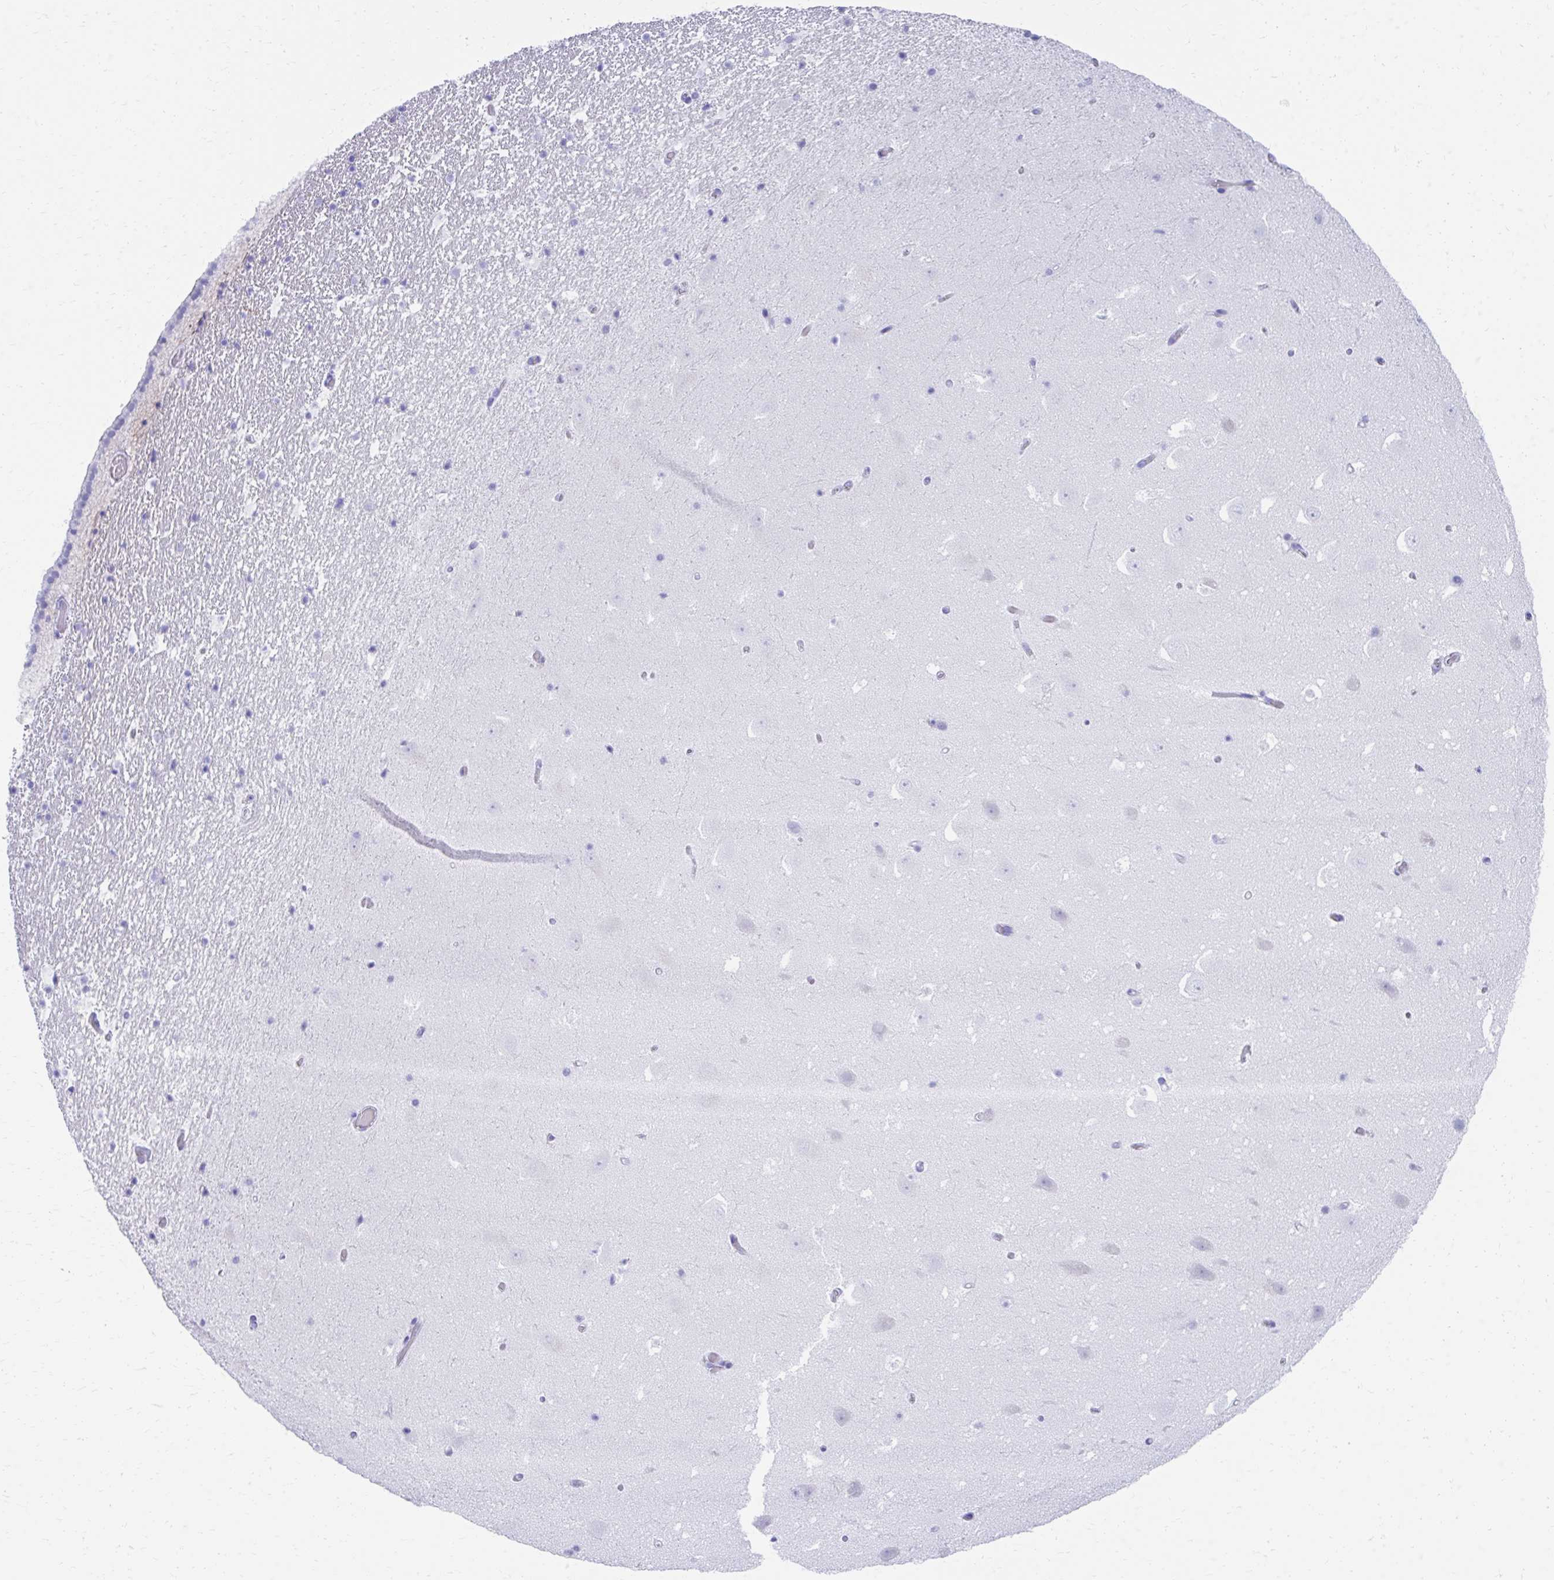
{"staining": {"intensity": "negative", "quantity": "none", "location": "none"}, "tissue": "hippocampus", "cell_type": "Glial cells", "image_type": "normal", "snomed": [{"axis": "morphology", "description": "Normal tissue, NOS"}, {"axis": "topography", "description": "Hippocampus"}], "caption": "Immunohistochemistry (IHC) histopathology image of normal human hippocampus stained for a protein (brown), which demonstrates no staining in glial cells.", "gene": "RUNX3", "patient": {"sex": "female", "age": 42}}